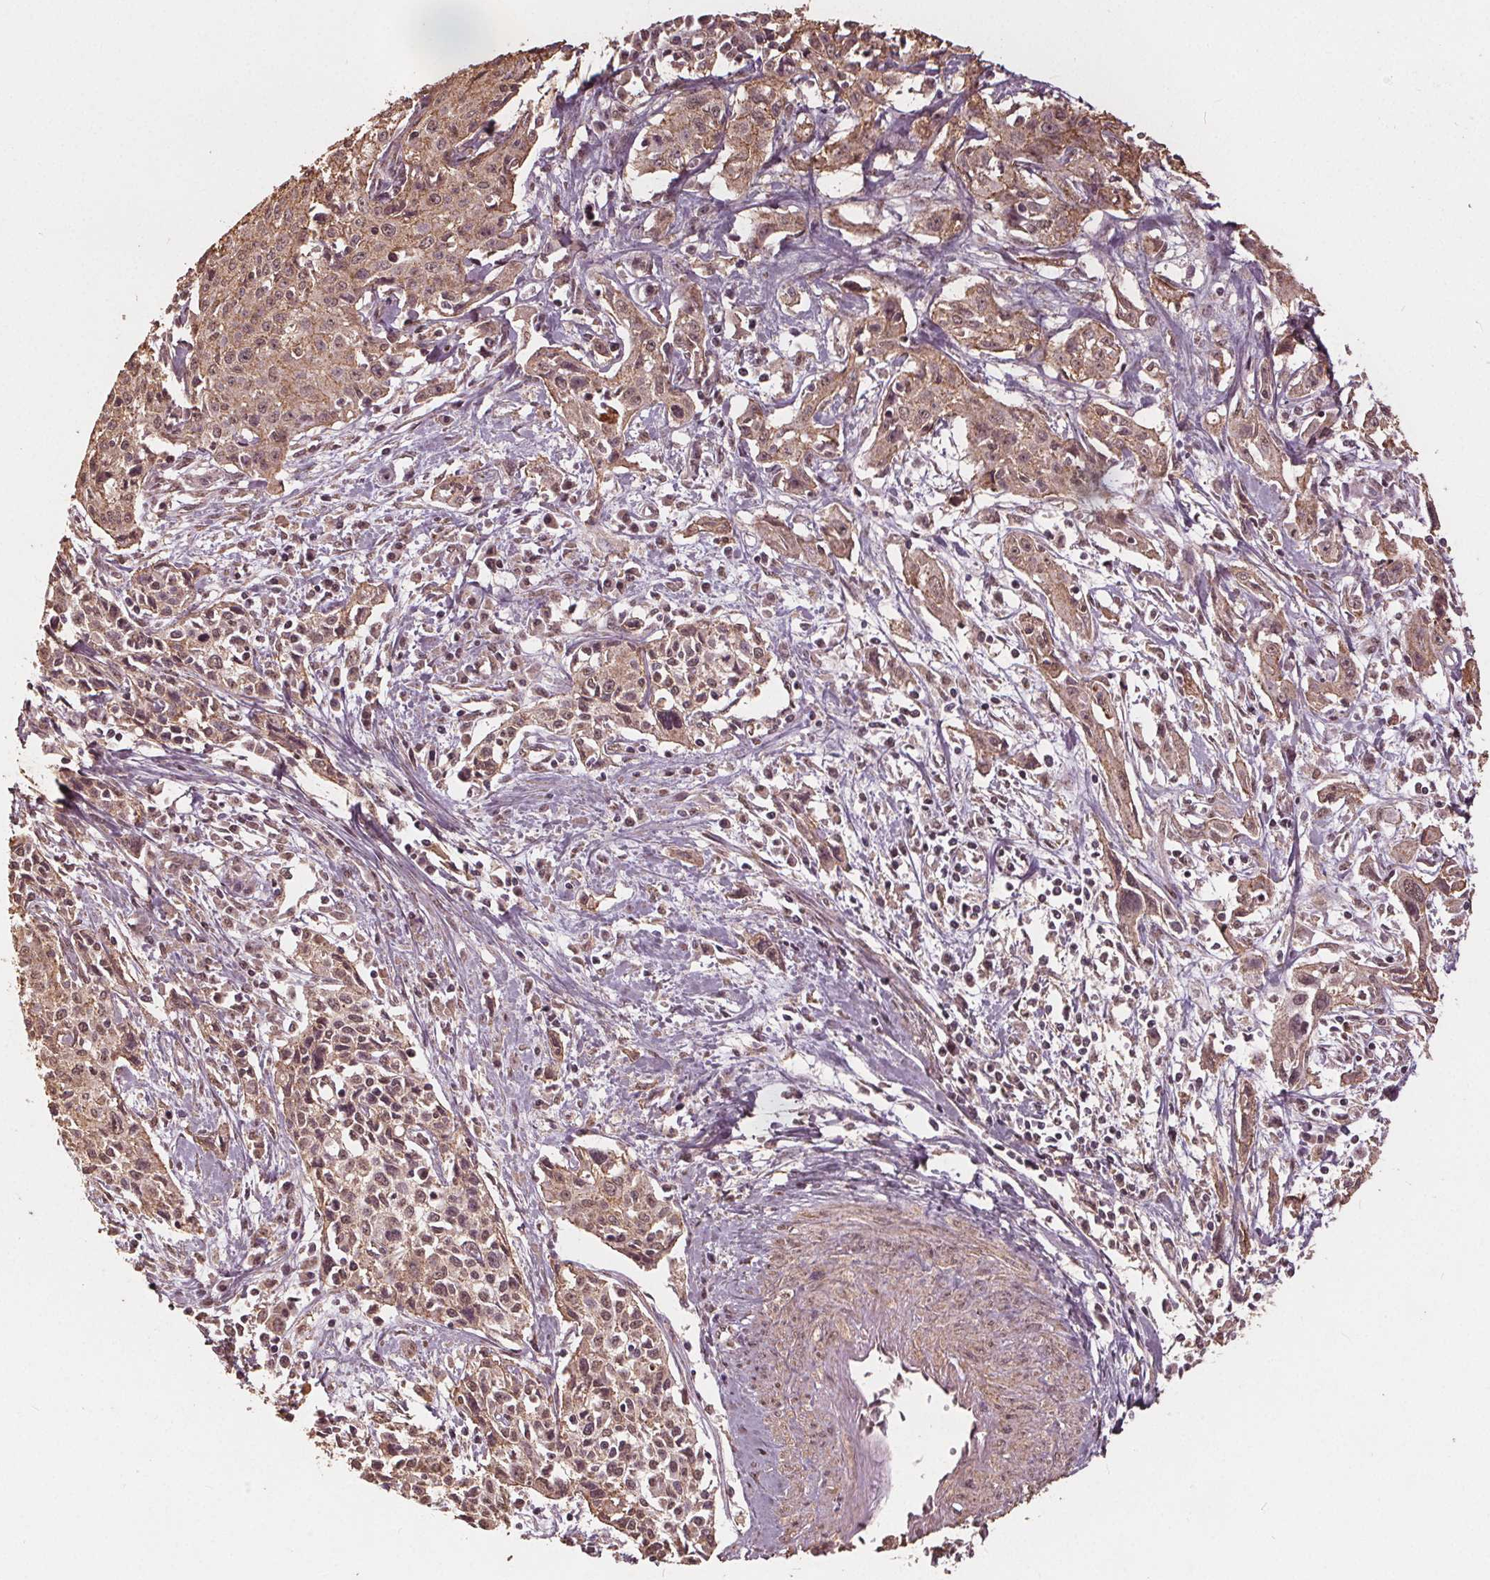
{"staining": {"intensity": "weak", "quantity": ">75%", "location": "cytoplasmic/membranous,nuclear"}, "tissue": "cervical cancer", "cell_type": "Tumor cells", "image_type": "cancer", "snomed": [{"axis": "morphology", "description": "Squamous cell carcinoma, NOS"}, {"axis": "topography", "description": "Cervix"}], "caption": "Protein staining demonstrates weak cytoplasmic/membranous and nuclear positivity in approximately >75% of tumor cells in squamous cell carcinoma (cervical).", "gene": "DSG3", "patient": {"sex": "female", "age": 38}}